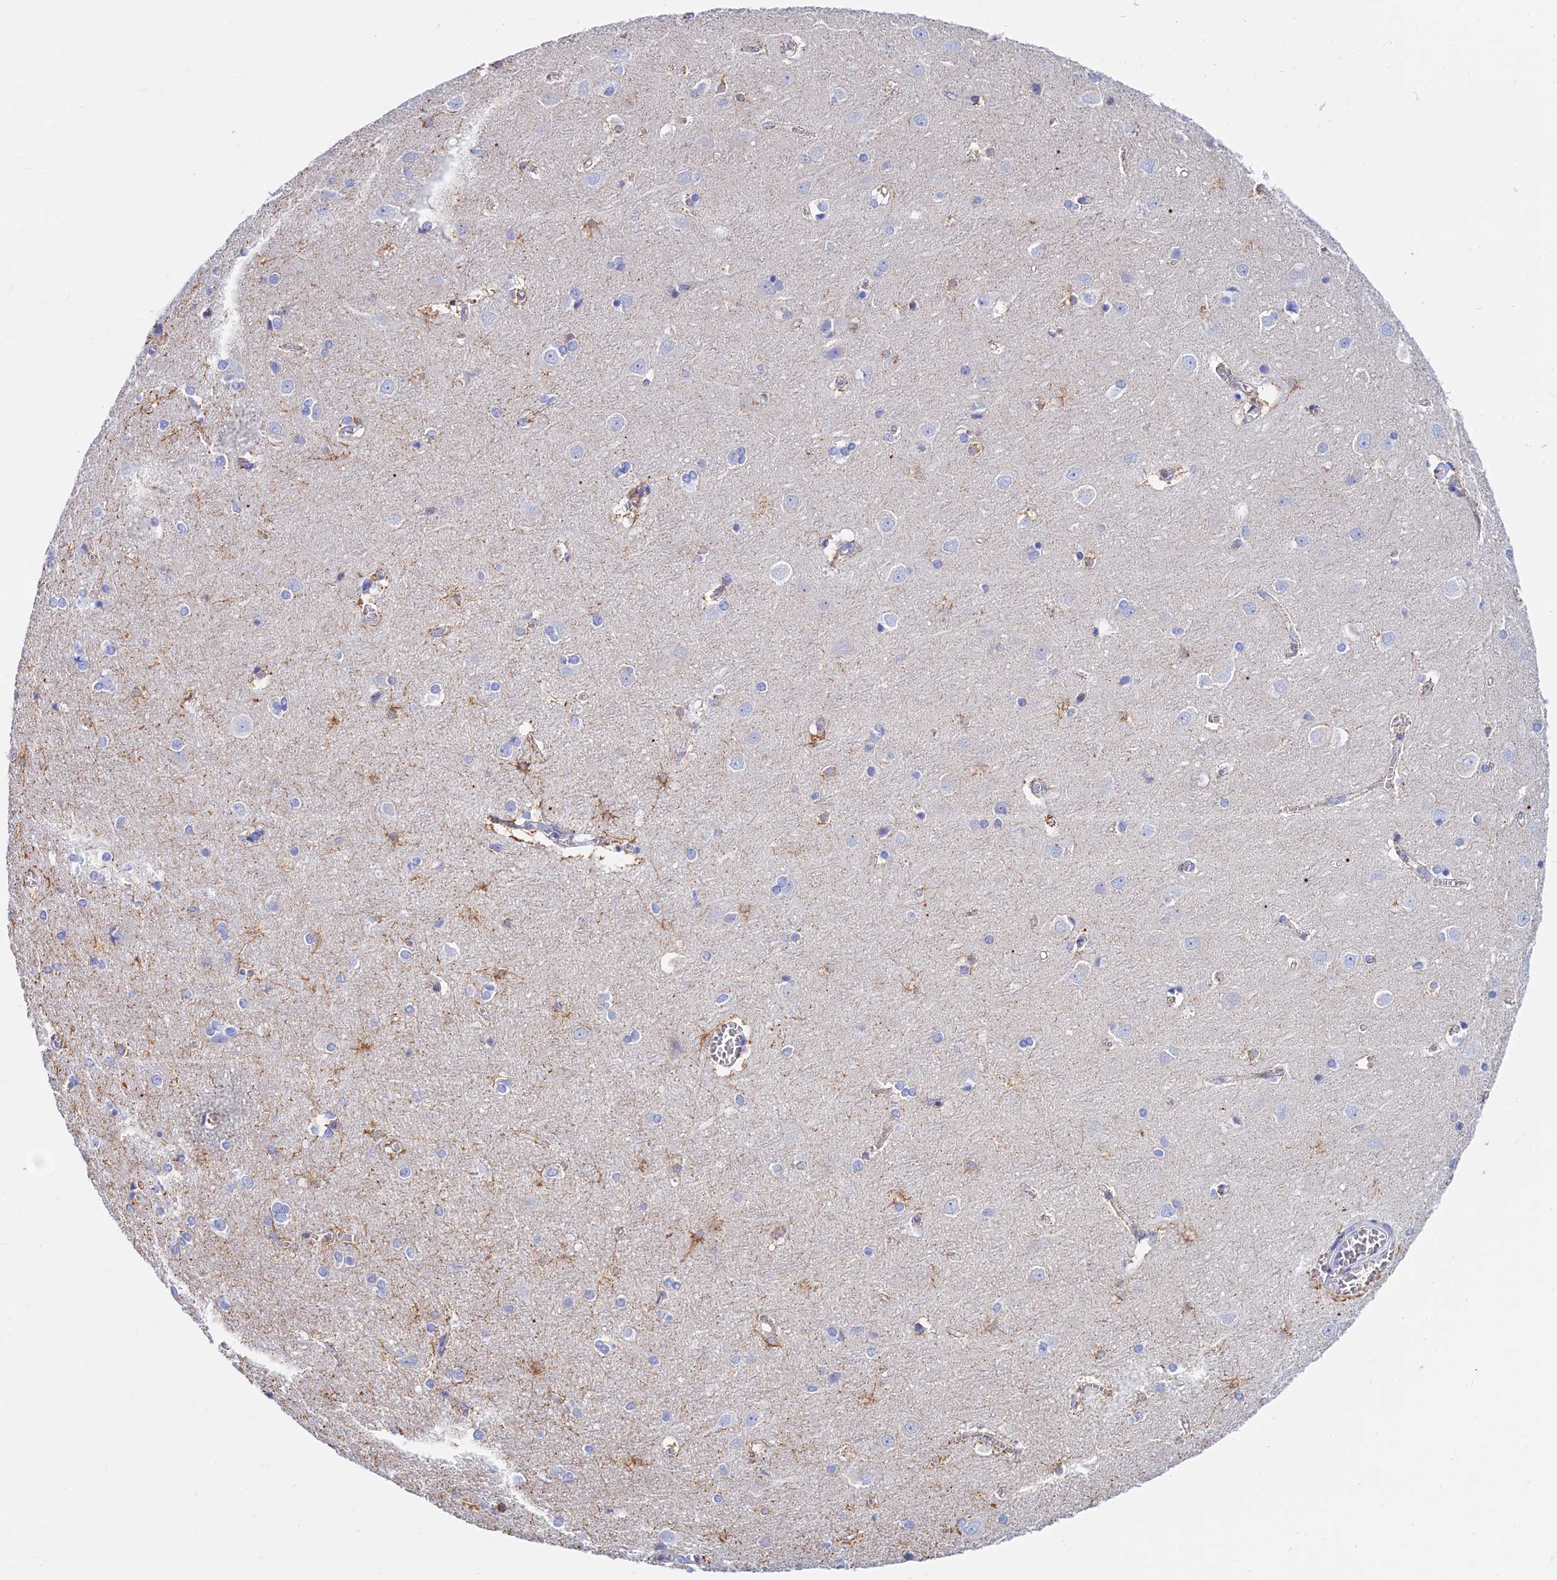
{"staining": {"intensity": "negative", "quantity": "none", "location": "none"}, "tissue": "cerebral cortex", "cell_type": "Endothelial cells", "image_type": "normal", "snomed": [{"axis": "morphology", "description": "Normal tissue, NOS"}, {"axis": "topography", "description": "Cerebral cortex"}], "caption": "High power microscopy micrograph of an IHC micrograph of unremarkable cerebral cortex, revealing no significant positivity in endothelial cells.", "gene": "MGST1", "patient": {"sex": "male", "age": 54}}